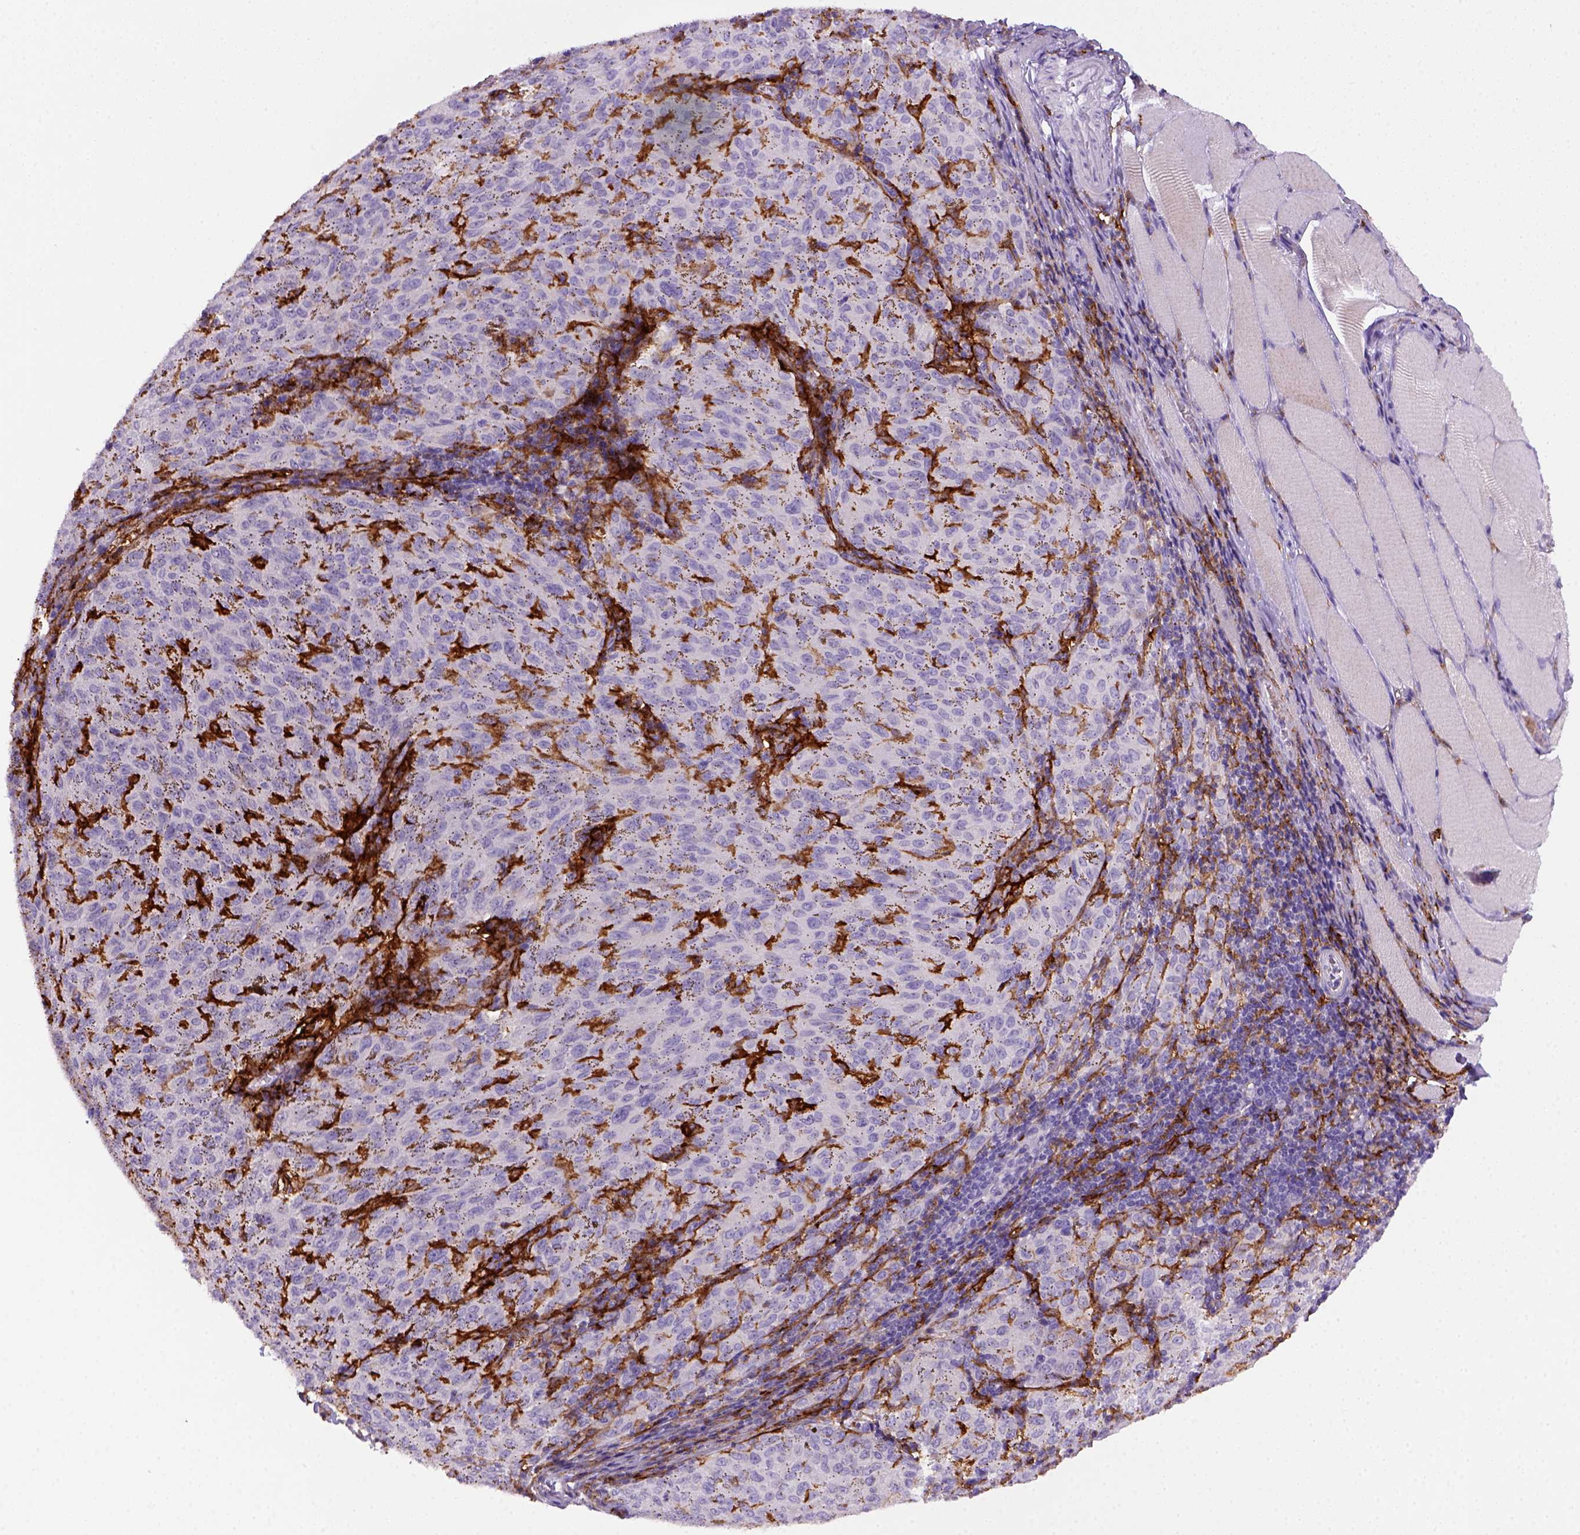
{"staining": {"intensity": "negative", "quantity": "none", "location": "none"}, "tissue": "melanoma", "cell_type": "Tumor cells", "image_type": "cancer", "snomed": [{"axis": "morphology", "description": "Malignant melanoma, NOS"}, {"axis": "topography", "description": "Skin"}], "caption": "Immunohistochemistry image of human melanoma stained for a protein (brown), which reveals no expression in tumor cells. (Stains: DAB (3,3'-diaminobenzidine) IHC with hematoxylin counter stain, Microscopy: brightfield microscopy at high magnification).", "gene": "CD14", "patient": {"sex": "female", "age": 72}}